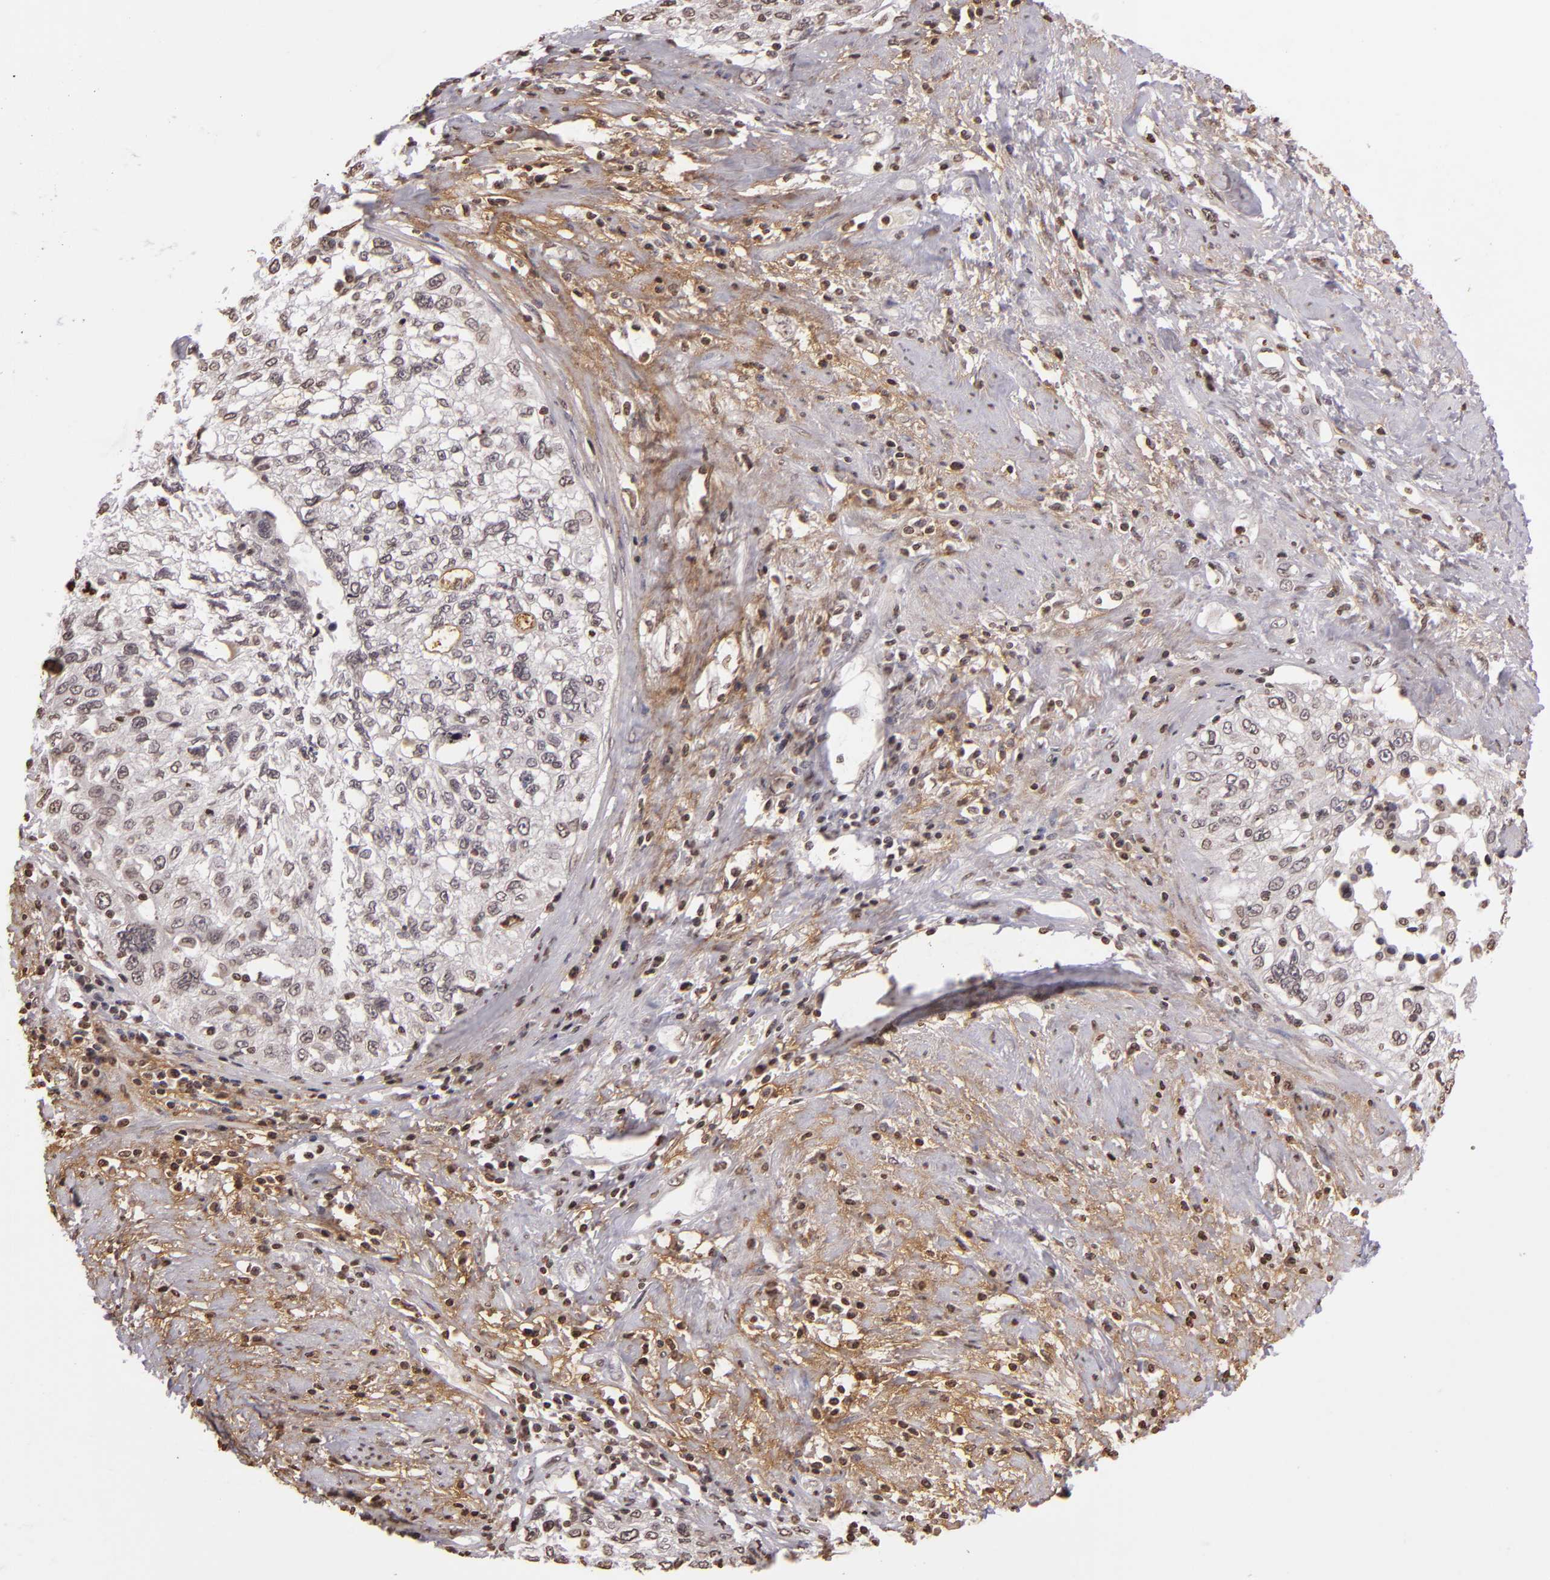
{"staining": {"intensity": "weak", "quantity": "<25%", "location": "nuclear"}, "tissue": "cervical cancer", "cell_type": "Tumor cells", "image_type": "cancer", "snomed": [{"axis": "morphology", "description": "Squamous cell carcinoma, NOS"}, {"axis": "topography", "description": "Cervix"}], "caption": "Tumor cells show no significant positivity in cervical cancer (squamous cell carcinoma).", "gene": "THRB", "patient": {"sex": "female", "age": 57}}